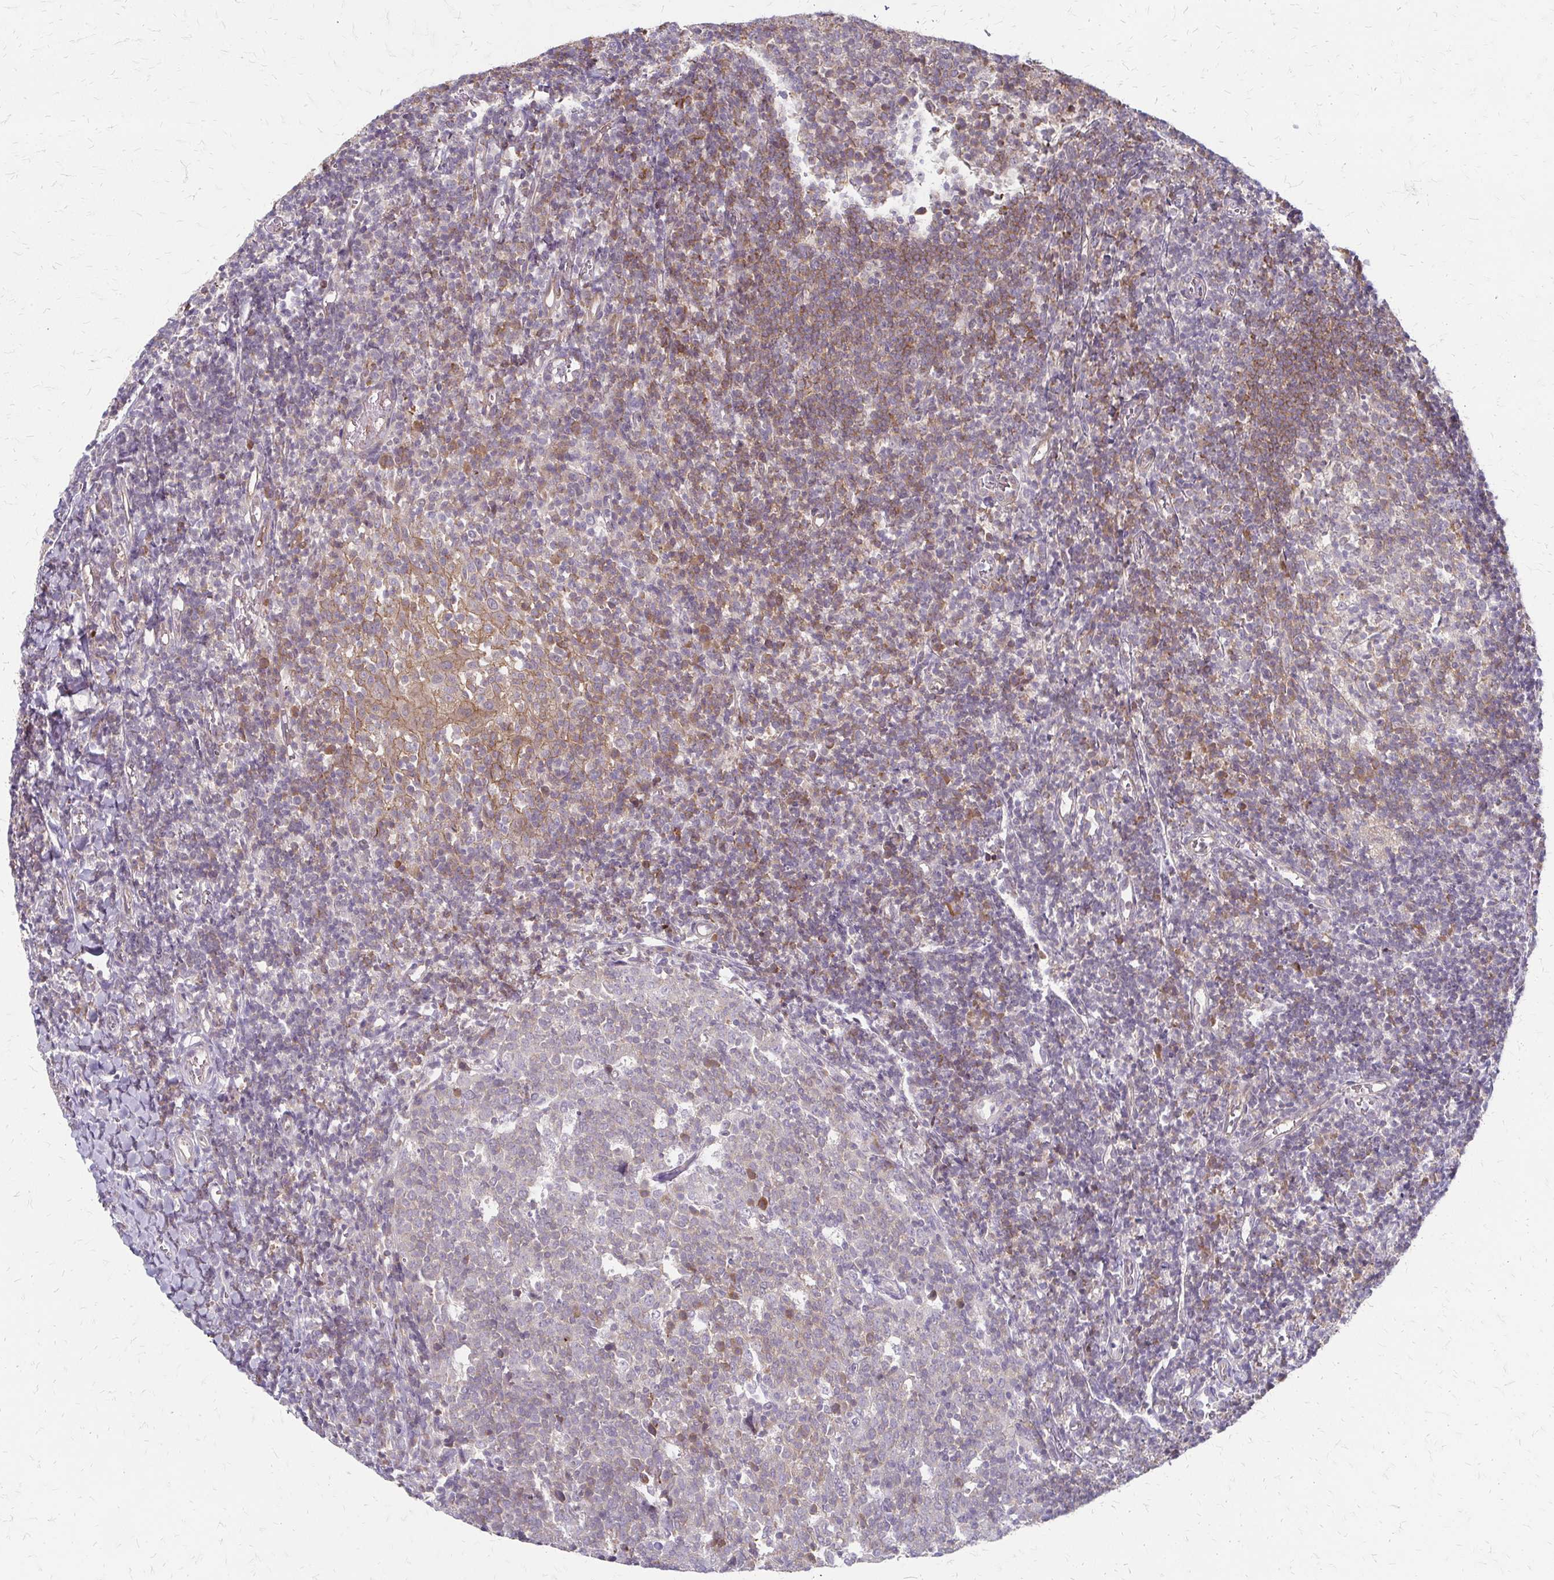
{"staining": {"intensity": "weak", "quantity": "<25%", "location": "cytoplasmic/membranous"}, "tissue": "tonsil", "cell_type": "Germinal center cells", "image_type": "normal", "snomed": [{"axis": "morphology", "description": "Normal tissue, NOS"}, {"axis": "topography", "description": "Tonsil"}], "caption": "IHC image of normal tonsil: tonsil stained with DAB (3,3'-diaminobenzidine) reveals no significant protein positivity in germinal center cells. Nuclei are stained in blue.", "gene": "ZNF383", "patient": {"sex": "female", "age": 10}}